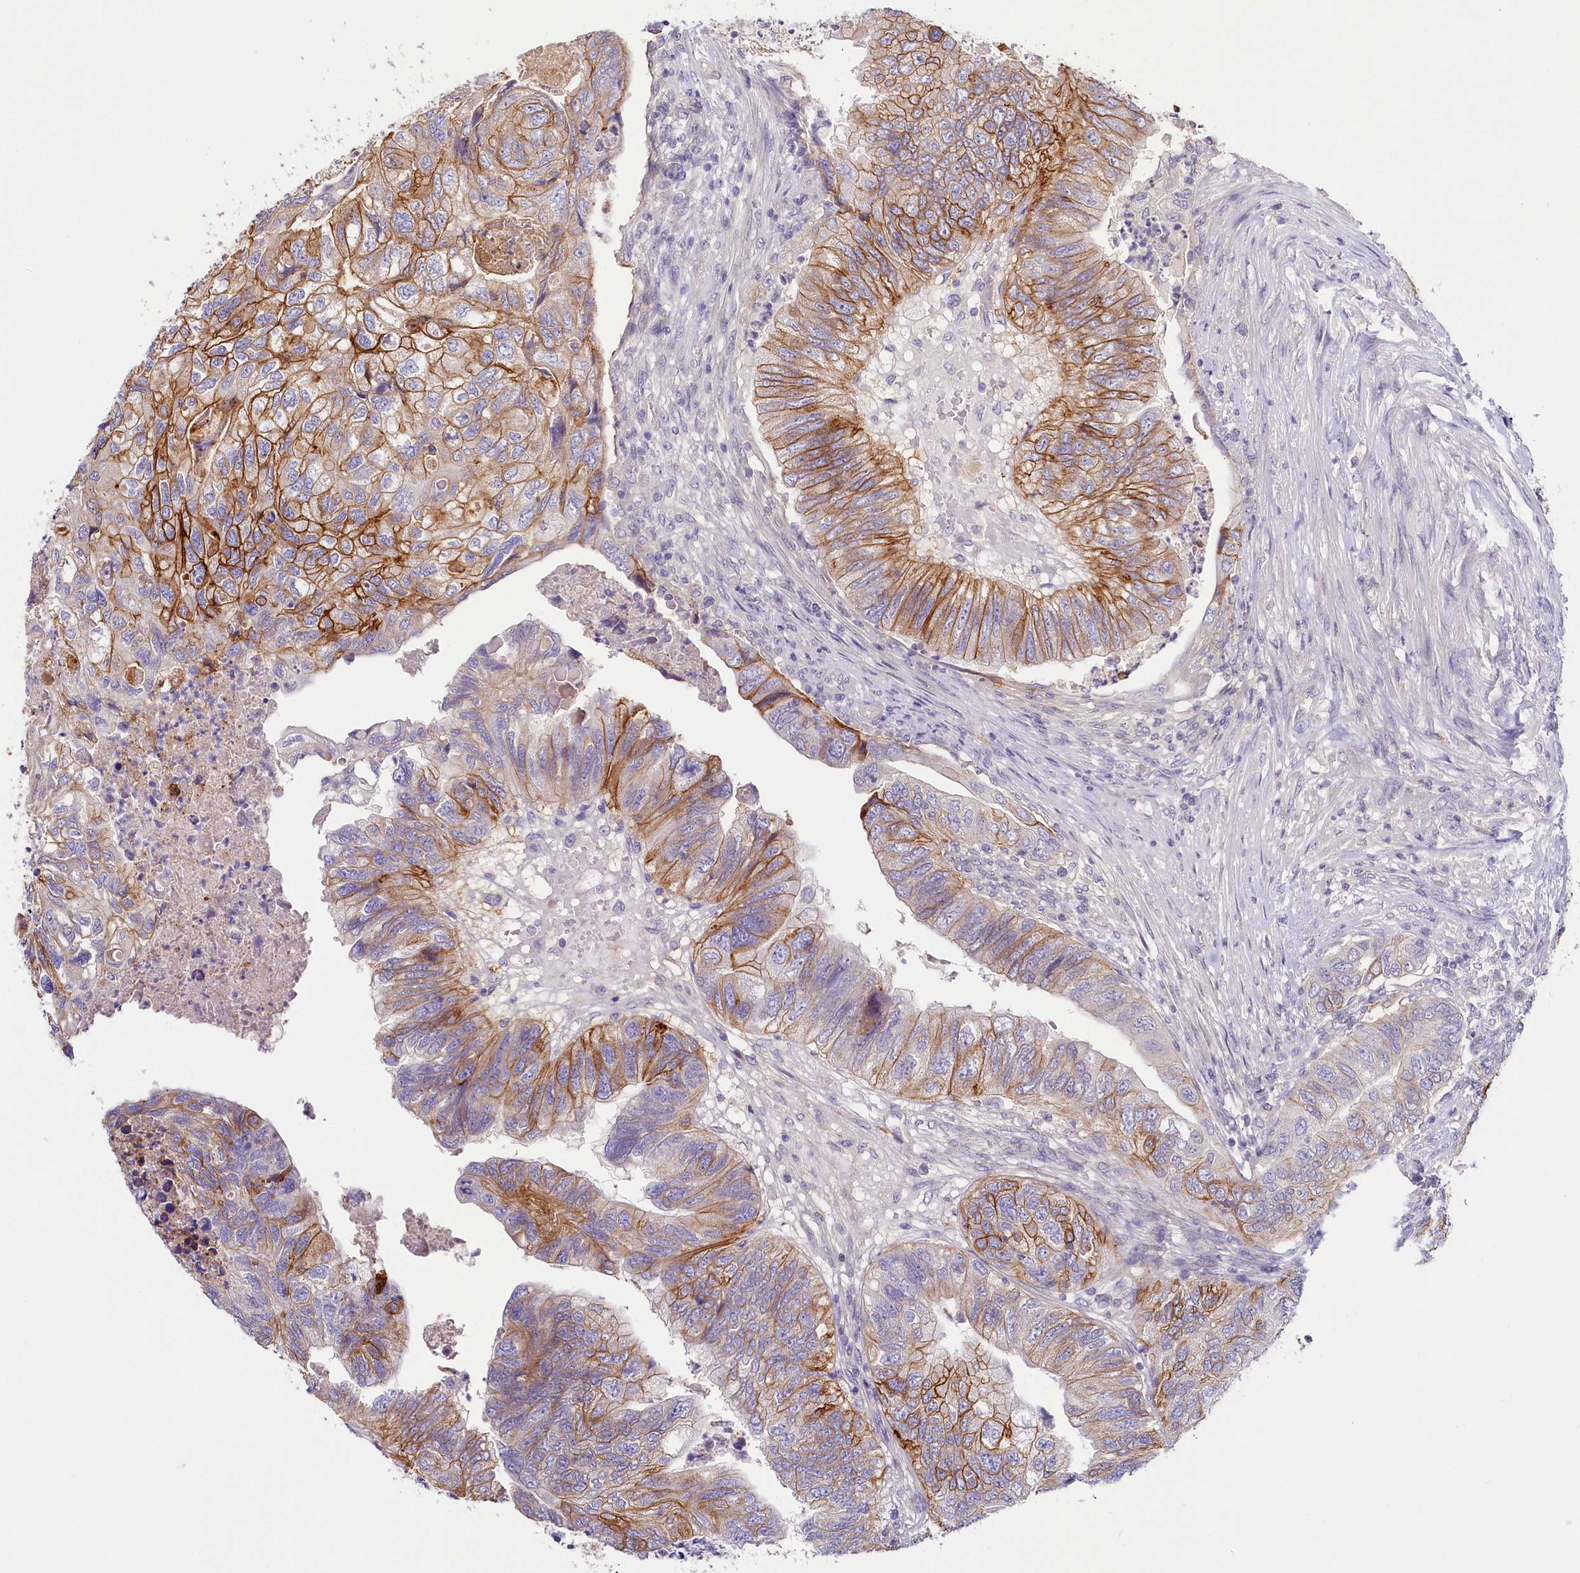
{"staining": {"intensity": "strong", "quantity": "25%-75%", "location": "cytoplasmic/membranous"}, "tissue": "colorectal cancer", "cell_type": "Tumor cells", "image_type": "cancer", "snomed": [{"axis": "morphology", "description": "Adenocarcinoma, NOS"}, {"axis": "topography", "description": "Rectum"}], "caption": "IHC (DAB) staining of colorectal adenocarcinoma reveals strong cytoplasmic/membranous protein positivity in about 25%-75% of tumor cells. (Brightfield microscopy of DAB IHC at high magnification).", "gene": "PDE6D", "patient": {"sex": "male", "age": 63}}